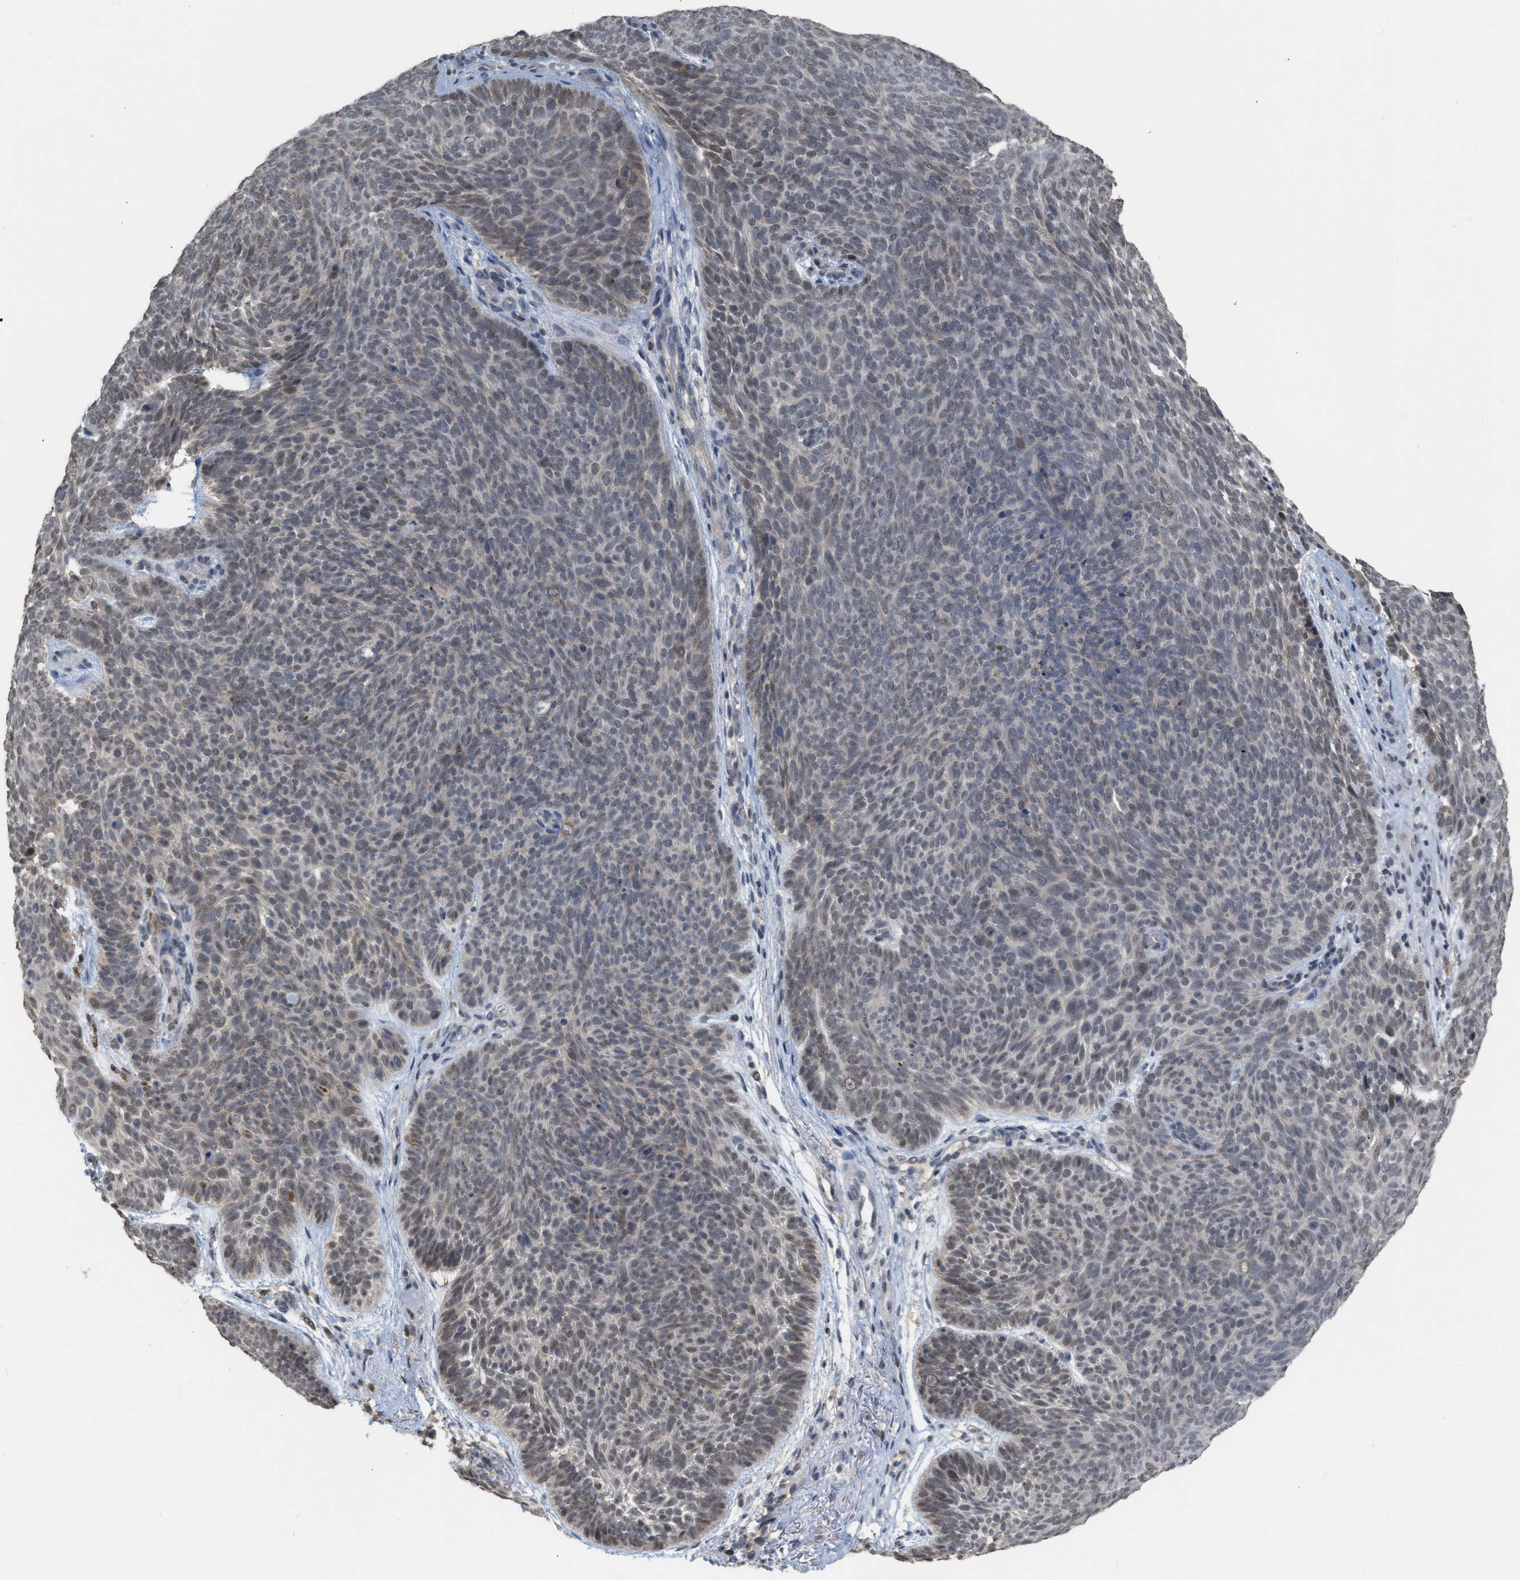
{"staining": {"intensity": "weak", "quantity": "25%-75%", "location": "cytoplasmic/membranous,nuclear"}, "tissue": "skin cancer", "cell_type": "Tumor cells", "image_type": "cancer", "snomed": [{"axis": "morphology", "description": "Basal cell carcinoma"}, {"axis": "topography", "description": "Skin"}], "caption": "Protein staining of skin basal cell carcinoma tissue shows weak cytoplasmic/membranous and nuclear positivity in about 25%-75% of tumor cells.", "gene": "BAIAP2L1", "patient": {"sex": "male", "age": 61}}